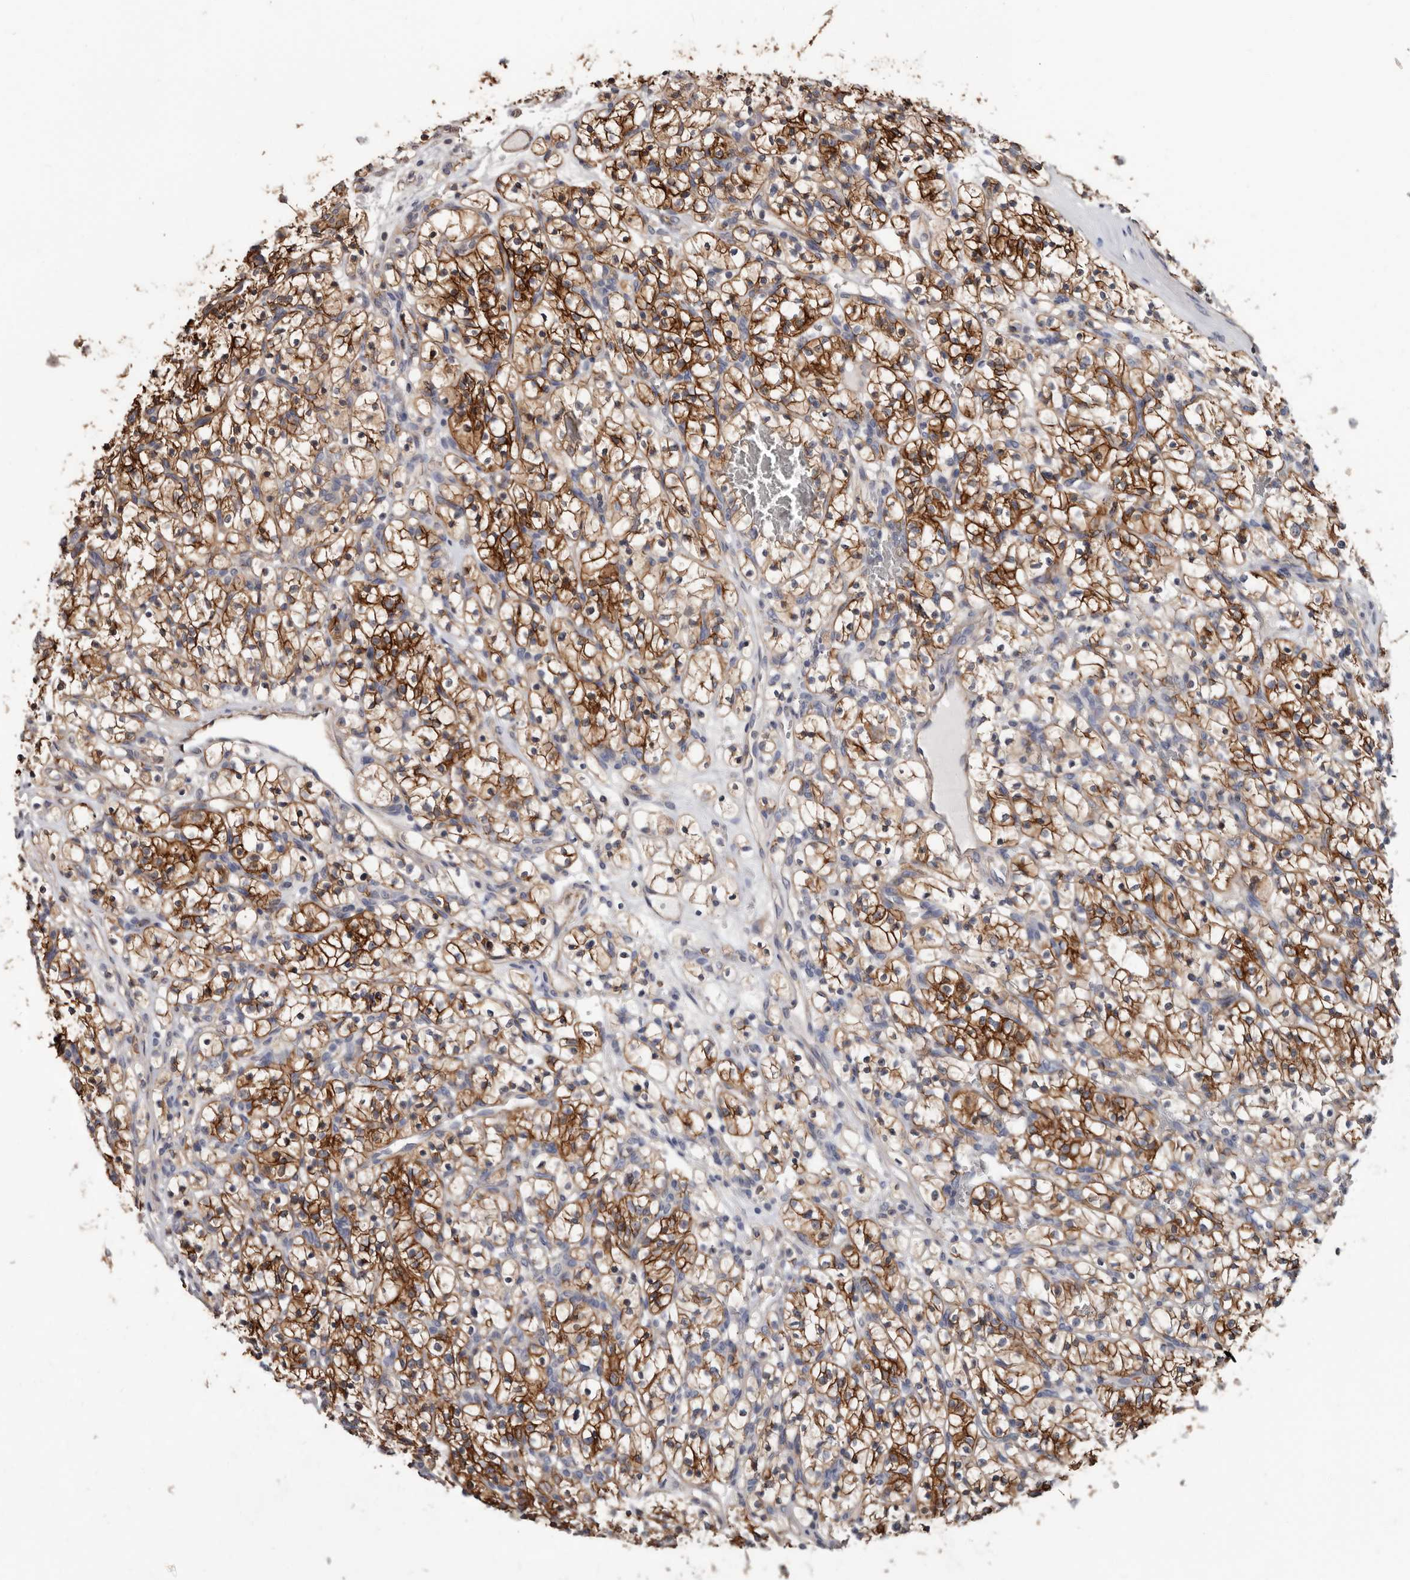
{"staining": {"intensity": "strong", "quantity": ">75%", "location": "cytoplasmic/membranous"}, "tissue": "renal cancer", "cell_type": "Tumor cells", "image_type": "cancer", "snomed": [{"axis": "morphology", "description": "Adenocarcinoma, NOS"}, {"axis": "topography", "description": "Kidney"}], "caption": "Immunohistochemical staining of human renal adenocarcinoma demonstrates high levels of strong cytoplasmic/membranous protein staining in approximately >75% of tumor cells.", "gene": "MRPL18", "patient": {"sex": "female", "age": 57}}